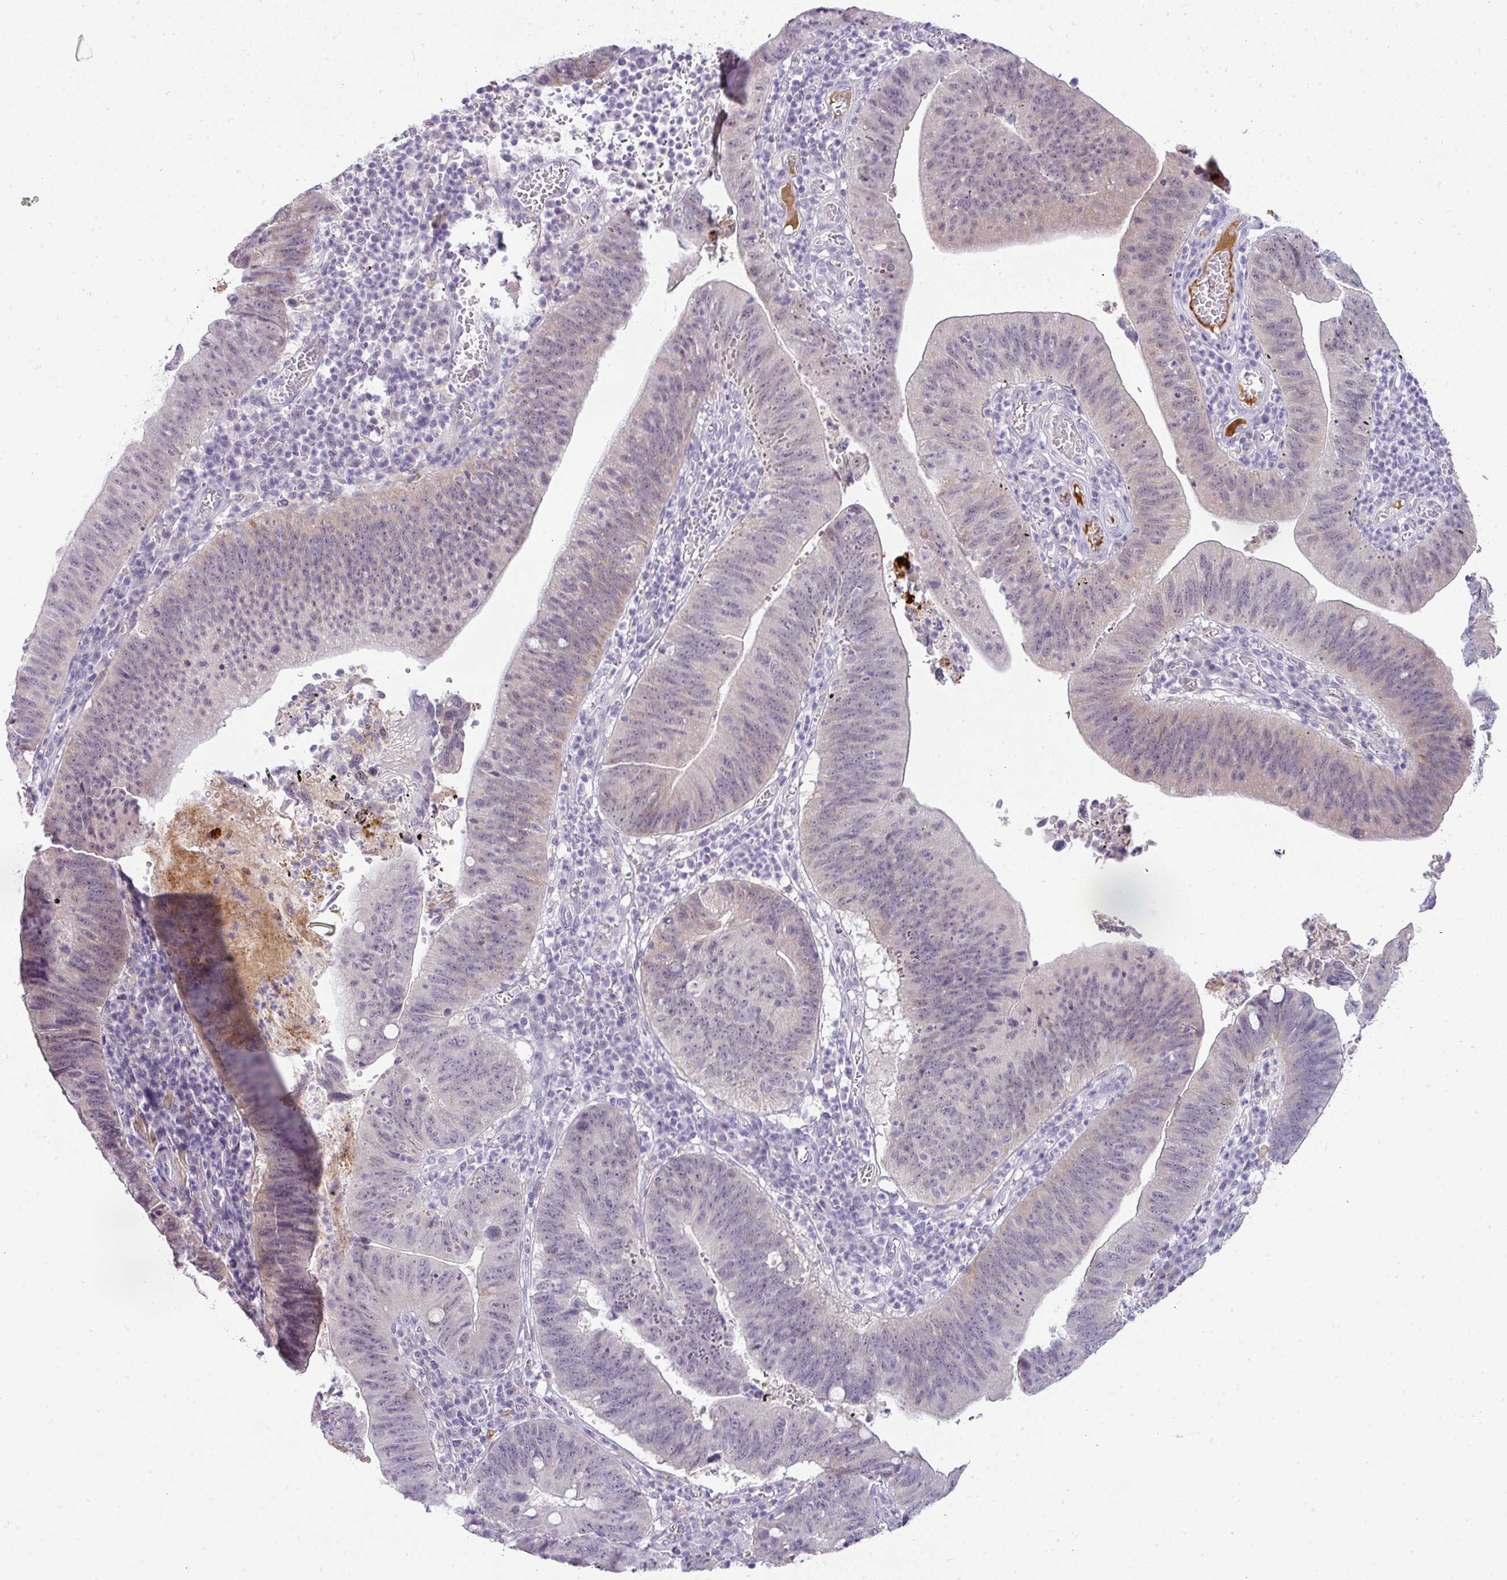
{"staining": {"intensity": "weak", "quantity": "<25%", "location": "cytoplasmic/membranous"}, "tissue": "stomach cancer", "cell_type": "Tumor cells", "image_type": "cancer", "snomed": [{"axis": "morphology", "description": "Adenocarcinoma, NOS"}, {"axis": "topography", "description": "Stomach"}], "caption": "IHC photomicrograph of neoplastic tissue: human stomach adenocarcinoma stained with DAB reveals no significant protein expression in tumor cells.", "gene": "FGF17", "patient": {"sex": "male", "age": 59}}